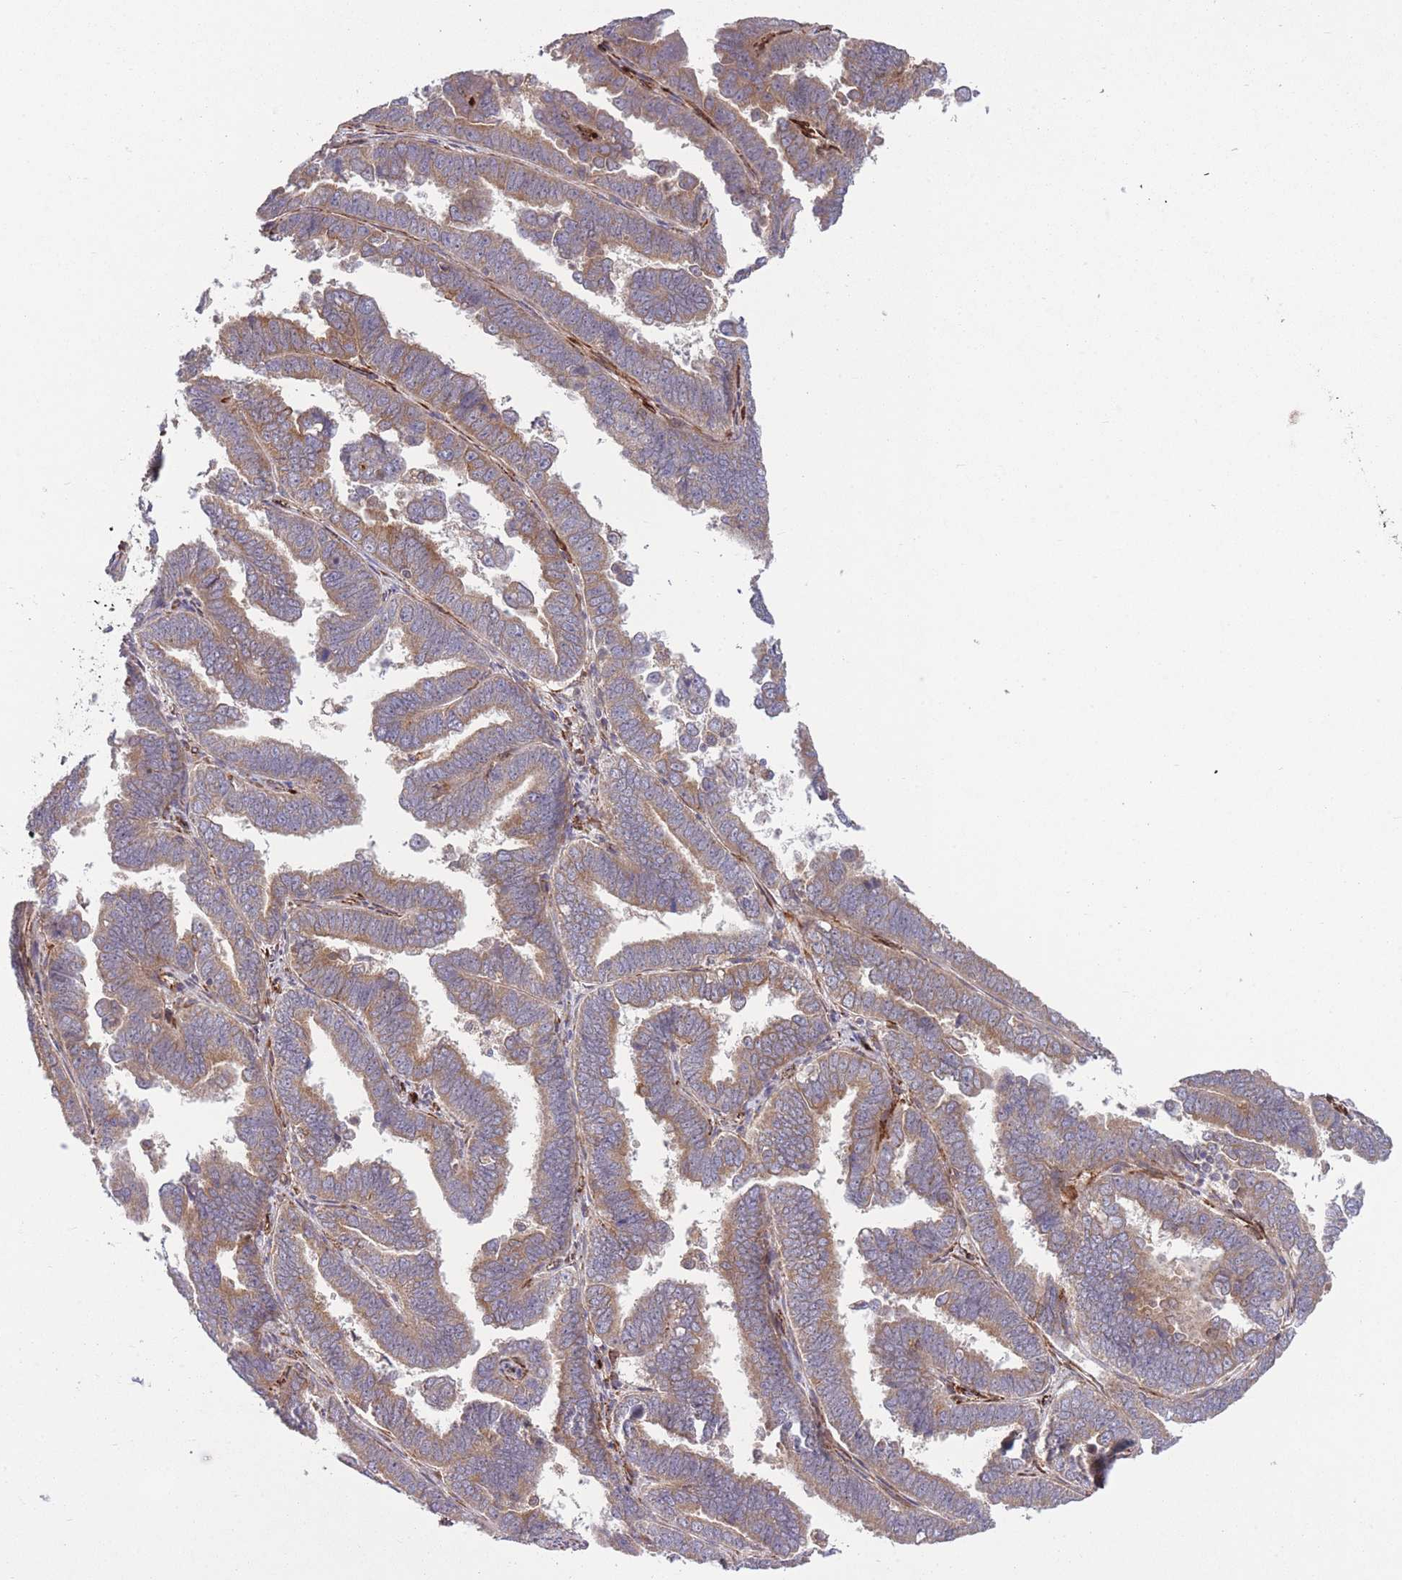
{"staining": {"intensity": "moderate", "quantity": "25%-75%", "location": "cytoplasmic/membranous"}, "tissue": "endometrial cancer", "cell_type": "Tumor cells", "image_type": "cancer", "snomed": [{"axis": "morphology", "description": "Adenocarcinoma, NOS"}, {"axis": "topography", "description": "Endometrium"}], "caption": "Moderate cytoplasmic/membranous expression is present in about 25%-75% of tumor cells in adenocarcinoma (endometrial). (brown staining indicates protein expression, while blue staining denotes nuclei).", "gene": "CISH", "patient": {"sex": "female", "age": 75}}